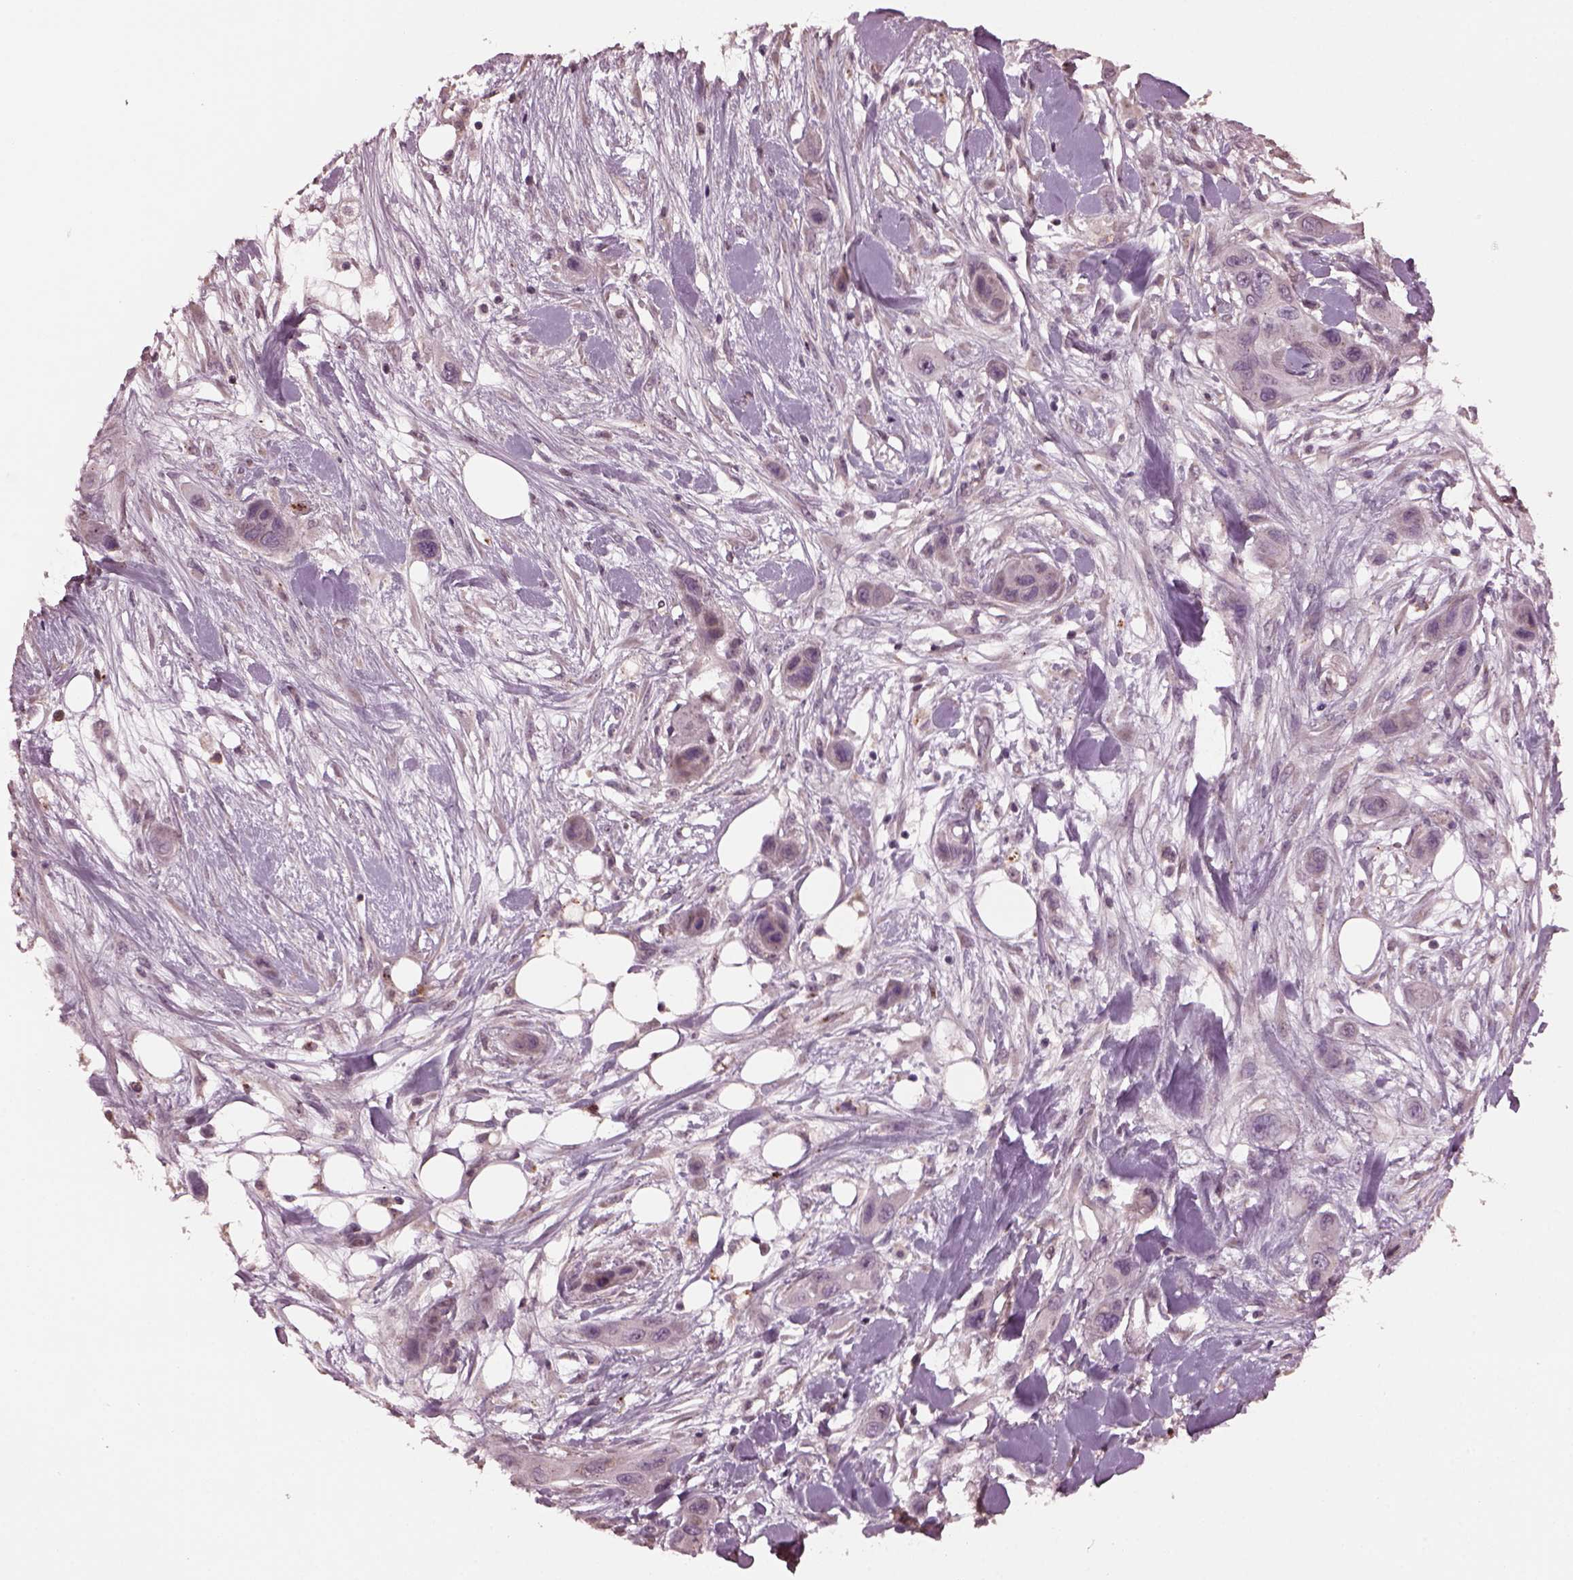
{"staining": {"intensity": "negative", "quantity": "none", "location": "none"}, "tissue": "skin cancer", "cell_type": "Tumor cells", "image_type": "cancer", "snomed": [{"axis": "morphology", "description": "Squamous cell carcinoma, NOS"}, {"axis": "topography", "description": "Skin"}], "caption": "DAB (3,3'-diaminobenzidine) immunohistochemical staining of human squamous cell carcinoma (skin) shows no significant positivity in tumor cells.", "gene": "RUFY3", "patient": {"sex": "male", "age": 79}}